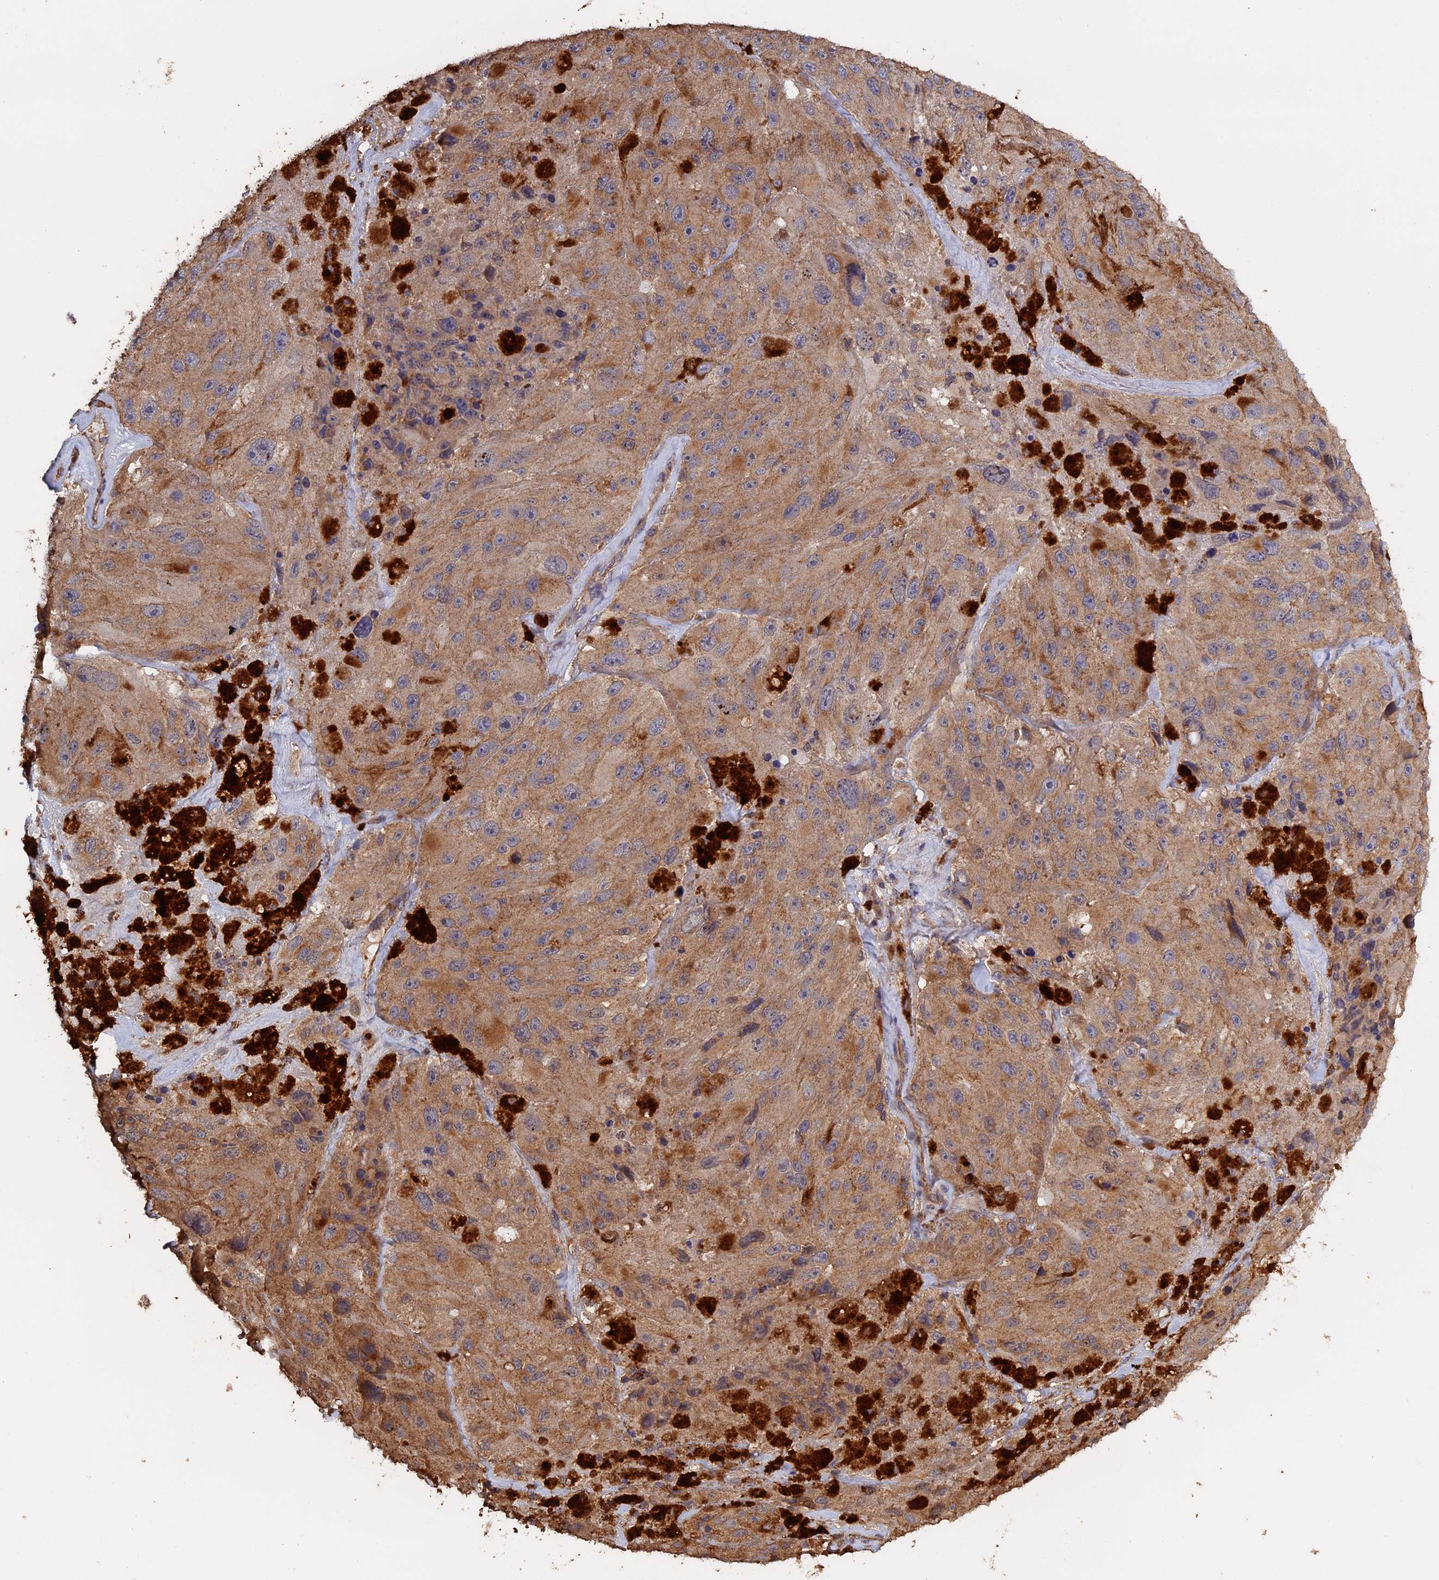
{"staining": {"intensity": "weak", "quantity": ">75%", "location": "cytoplasmic/membranous"}, "tissue": "melanoma", "cell_type": "Tumor cells", "image_type": "cancer", "snomed": [{"axis": "morphology", "description": "Malignant melanoma, Metastatic site"}, {"axis": "topography", "description": "Lymph node"}], "caption": "The immunohistochemical stain shows weak cytoplasmic/membranous expression in tumor cells of malignant melanoma (metastatic site) tissue.", "gene": "PIGQ", "patient": {"sex": "male", "age": 62}}